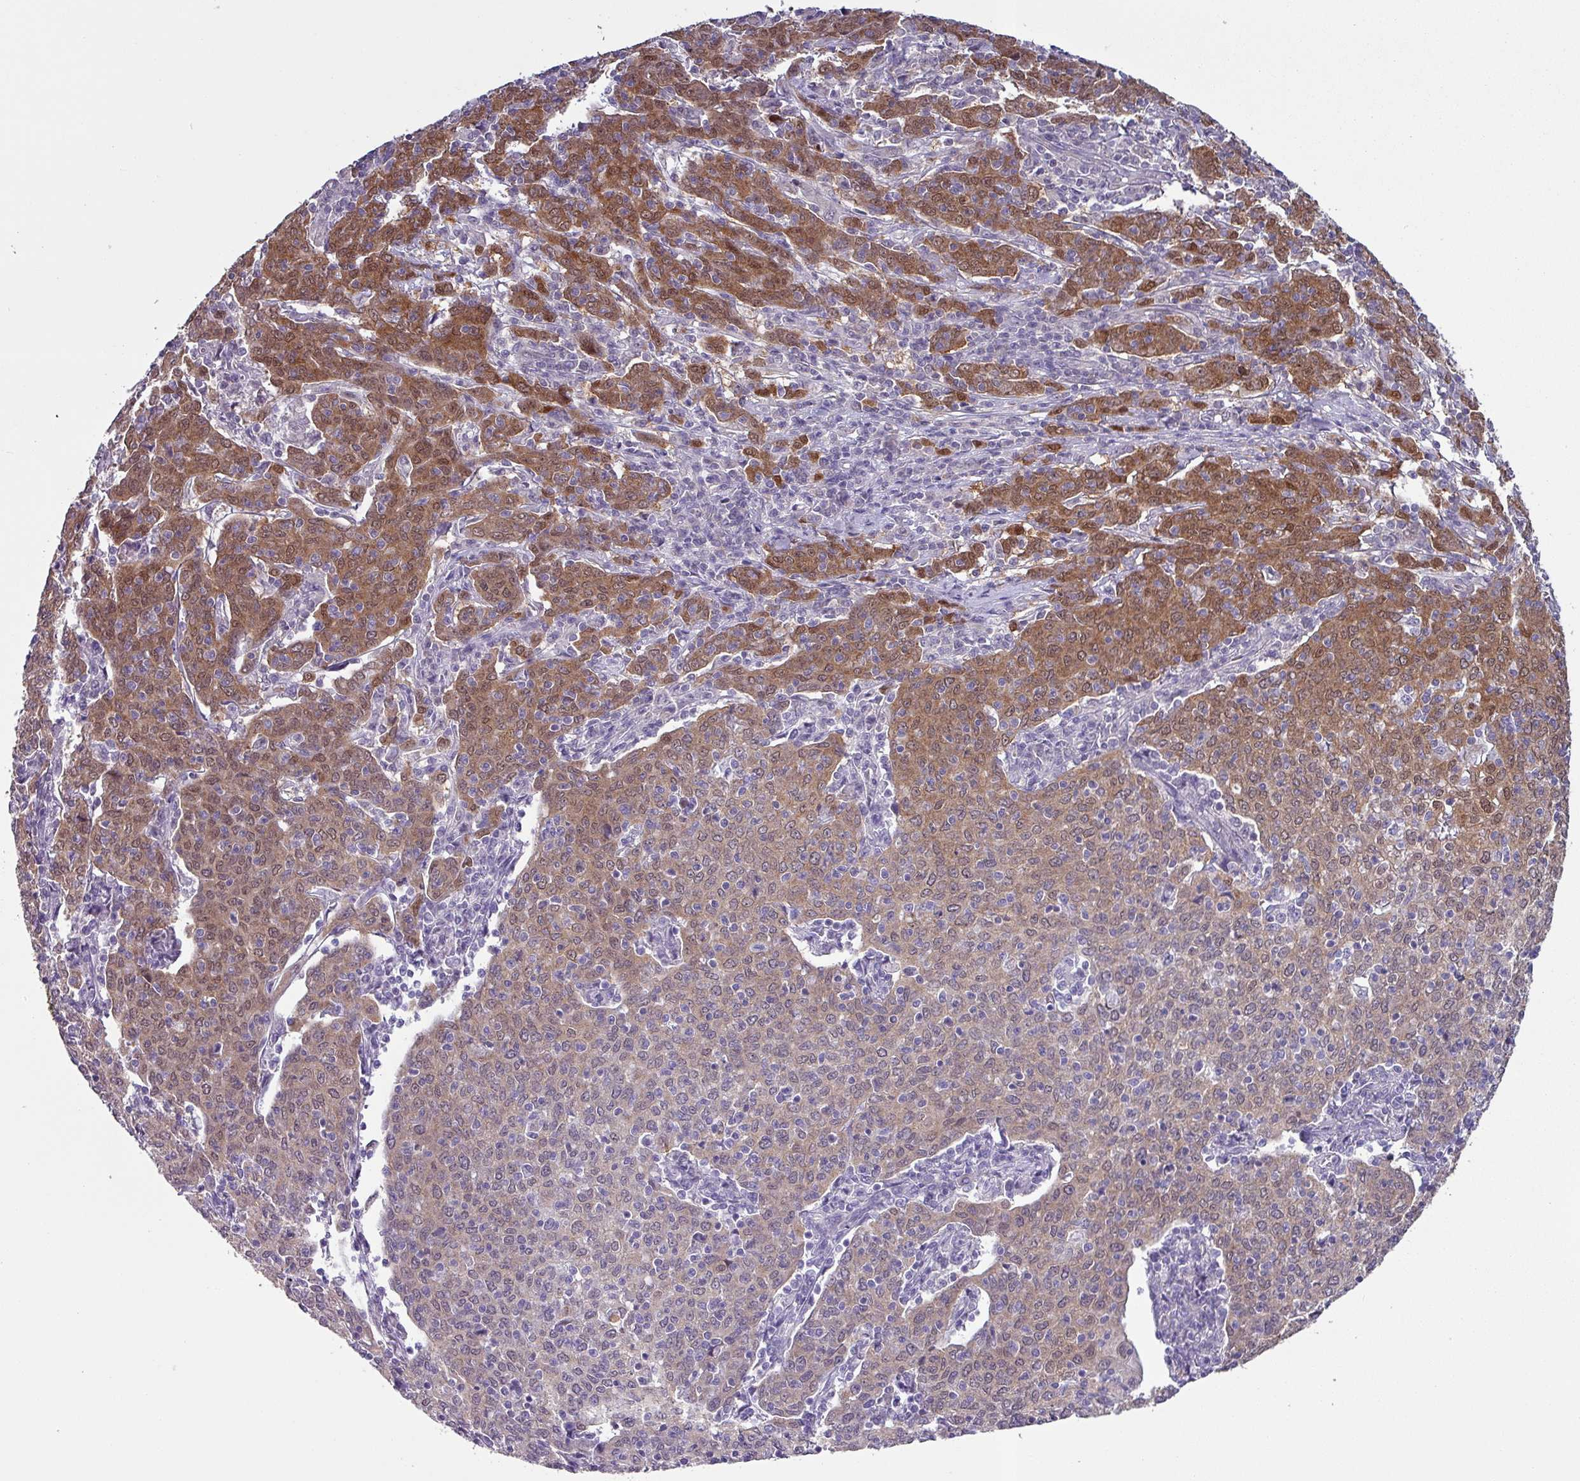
{"staining": {"intensity": "strong", "quantity": "25%-75%", "location": "cytoplasmic/membranous,nuclear"}, "tissue": "cervical cancer", "cell_type": "Tumor cells", "image_type": "cancer", "snomed": [{"axis": "morphology", "description": "Squamous cell carcinoma, NOS"}, {"axis": "topography", "description": "Cervix"}], "caption": "DAB immunohistochemical staining of human squamous cell carcinoma (cervical) reveals strong cytoplasmic/membranous and nuclear protein positivity in approximately 25%-75% of tumor cells.", "gene": "TTLL12", "patient": {"sex": "female", "age": 67}}